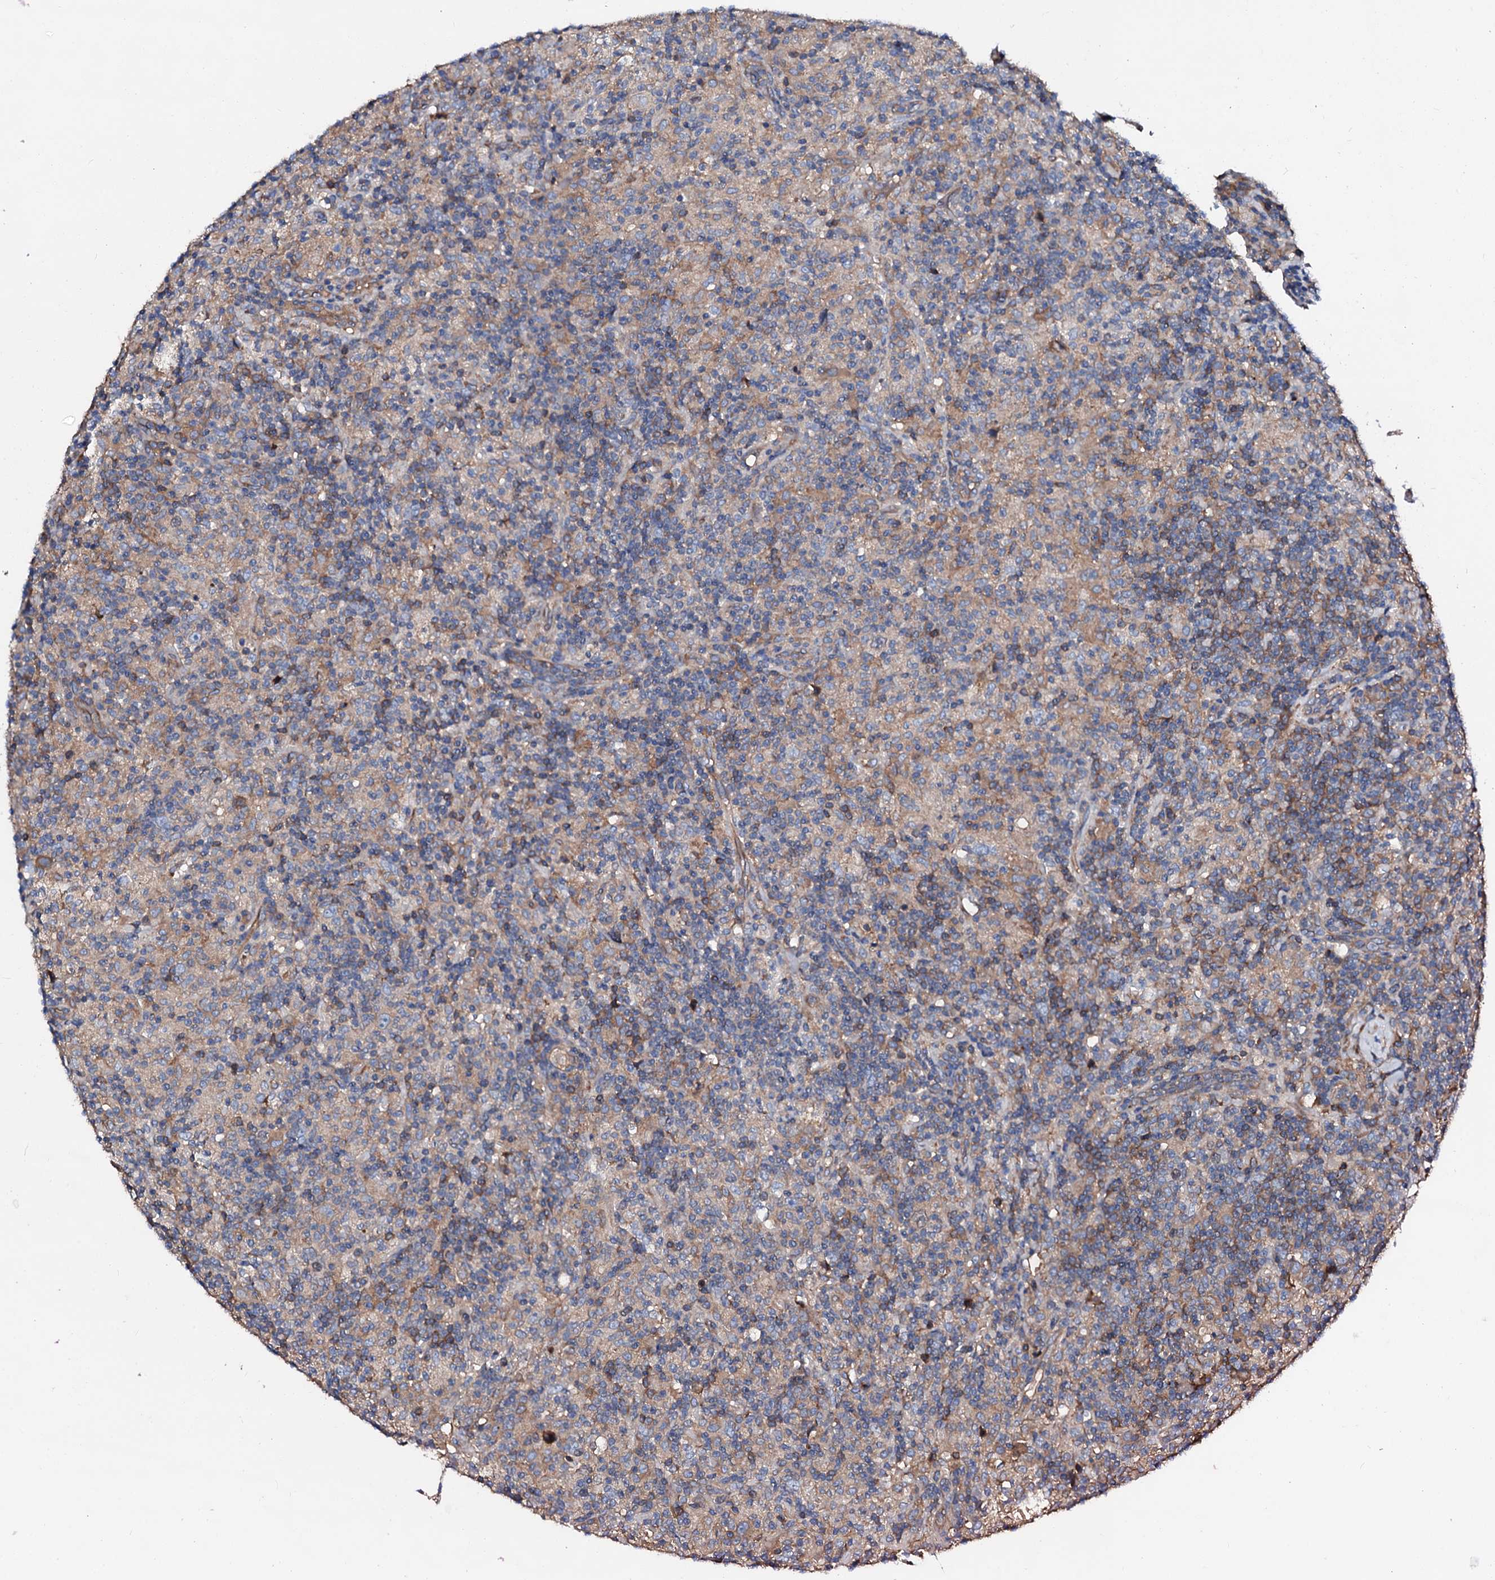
{"staining": {"intensity": "negative", "quantity": "none", "location": "none"}, "tissue": "lymphoma", "cell_type": "Tumor cells", "image_type": "cancer", "snomed": [{"axis": "morphology", "description": "Hodgkin's disease, NOS"}, {"axis": "topography", "description": "Lymph node"}], "caption": "Immunohistochemical staining of Hodgkin's disease exhibits no significant expression in tumor cells.", "gene": "CSKMT", "patient": {"sex": "male", "age": 70}}